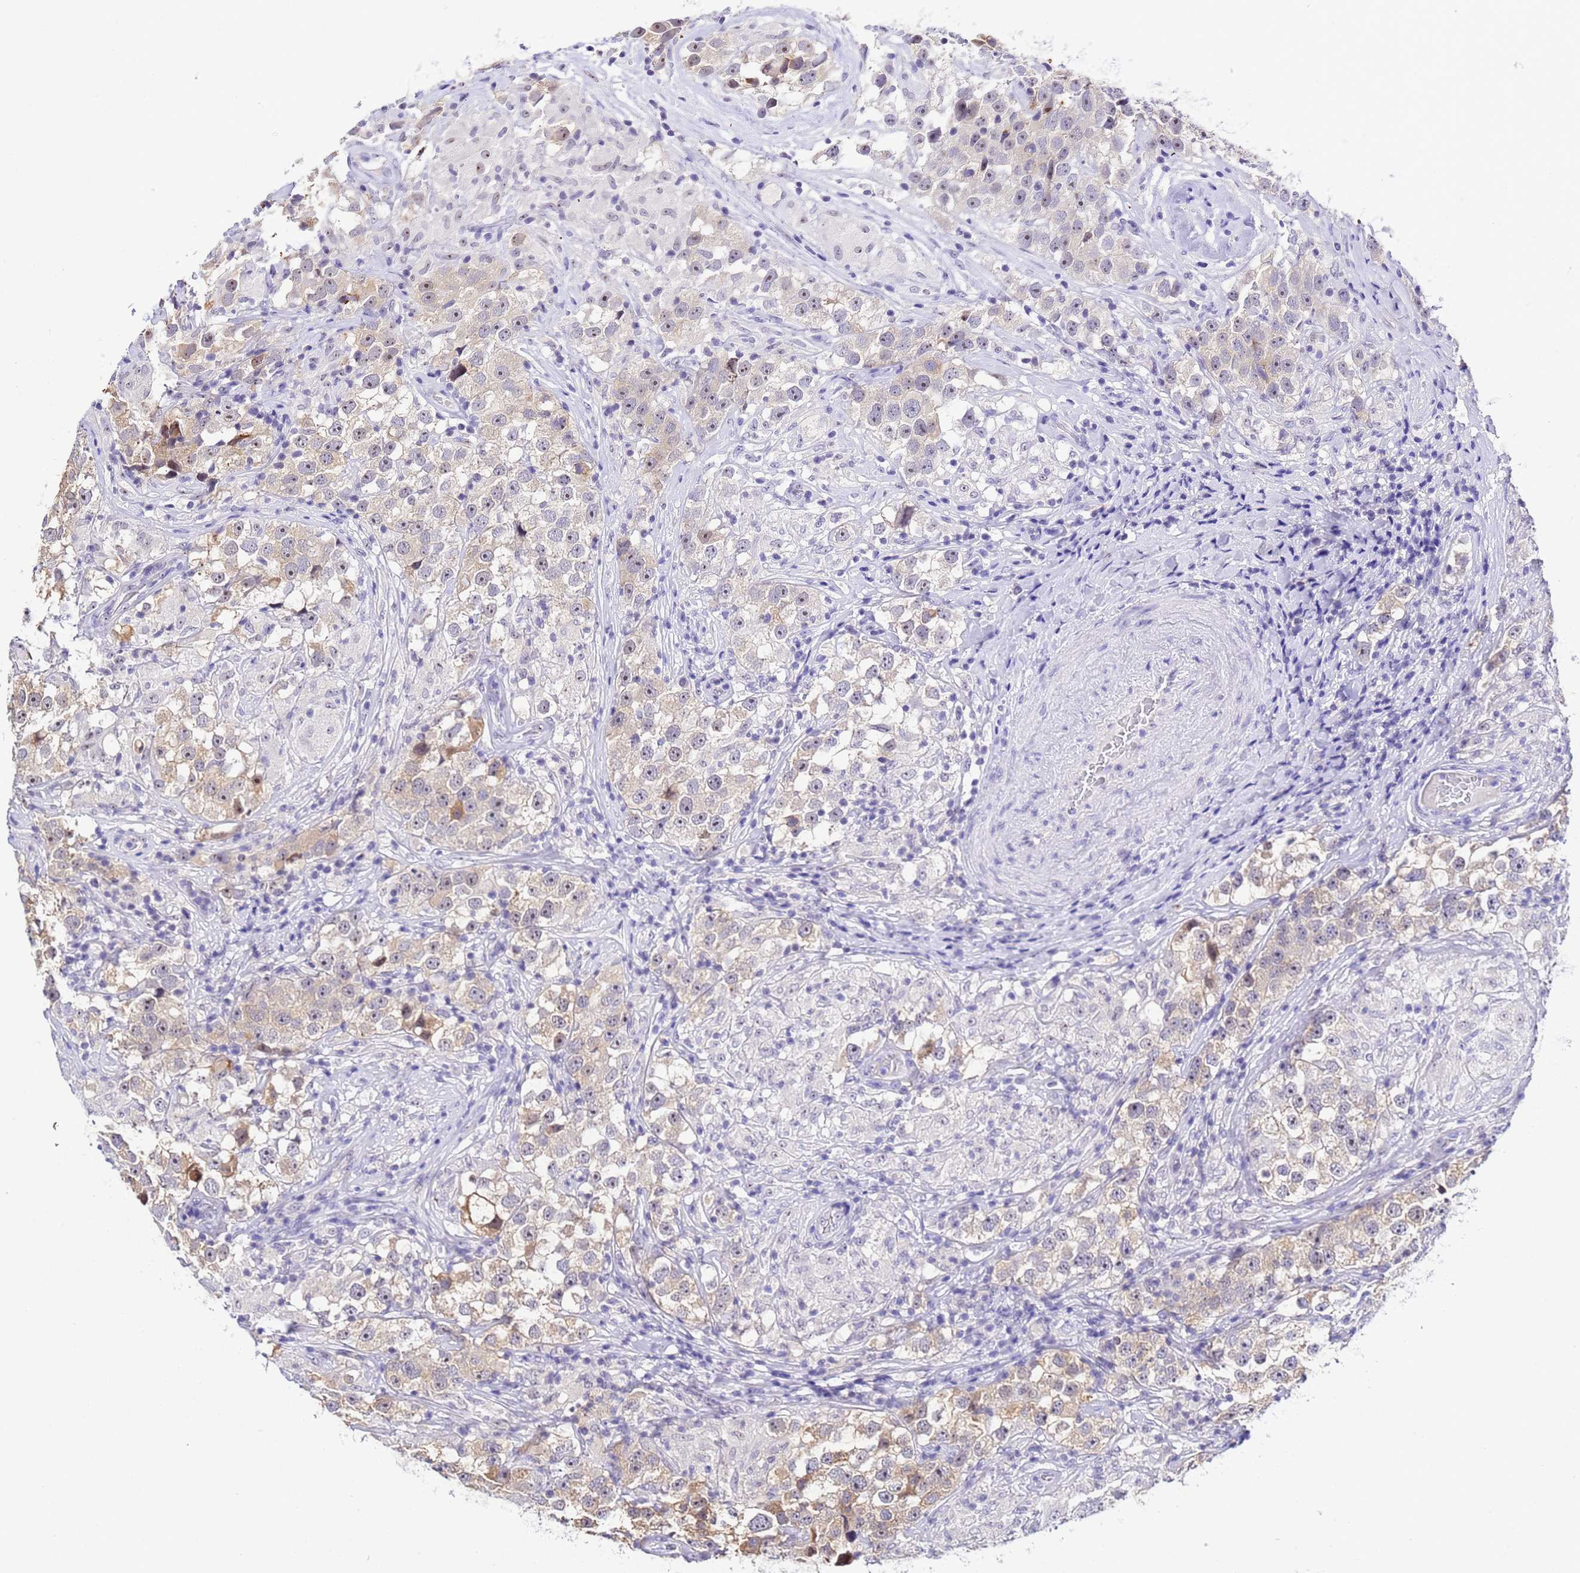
{"staining": {"intensity": "weak", "quantity": "<25%", "location": "cytoplasmic/membranous,nuclear"}, "tissue": "testis cancer", "cell_type": "Tumor cells", "image_type": "cancer", "snomed": [{"axis": "morphology", "description": "Seminoma, NOS"}, {"axis": "topography", "description": "Testis"}], "caption": "Tumor cells are negative for brown protein staining in testis seminoma. (DAB immunohistochemistry (IHC), high magnification).", "gene": "ACTL6B", "patient": {"sex": "male", "age": 46}}